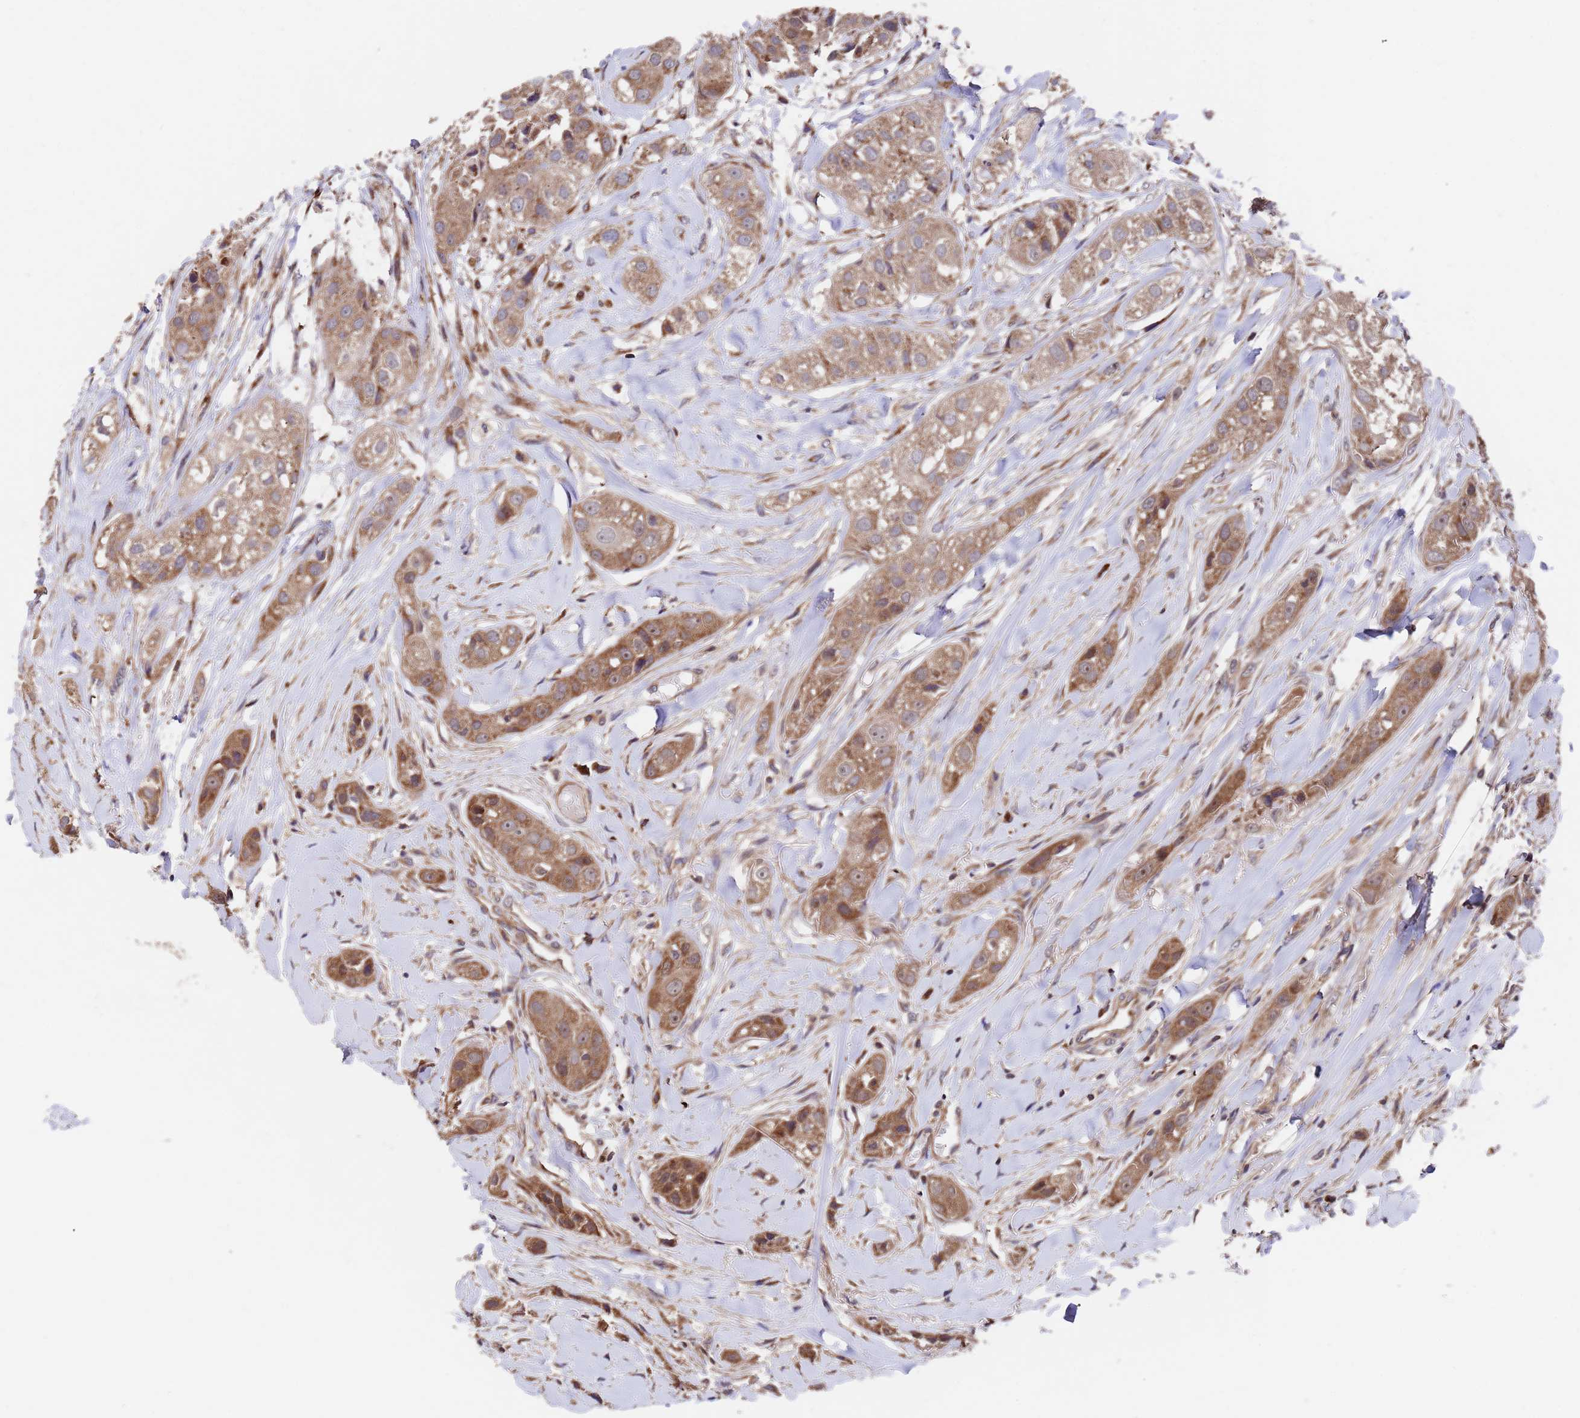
{"staining": {"intensity": "moderate", "quantity": ">75%", "location": "cytoplasmic/membranous"}, "tissue": "head and neck cancer", "cell_type": "Tumor cells", "image_type": "cancer", "snomed": [{"axis": "morphology", "description": "Normal tissue, NOS"}, {"axis": "morphology", "description": "Squamous cell carcinoma, NOS"}, {"axis": "topography", "description": "Skeletal muscle"}, {"axis": "topography", "description": "Head-Neck"}], "caption": "Protein analysis of head and neck cancer (squamous cell carcinoma) tissue reveals moderate cytoplasmic/membranous positivity in about >75% of tumor cells.", "gene": "TSR3", "patient": {"sex": "male", "age": 51}}